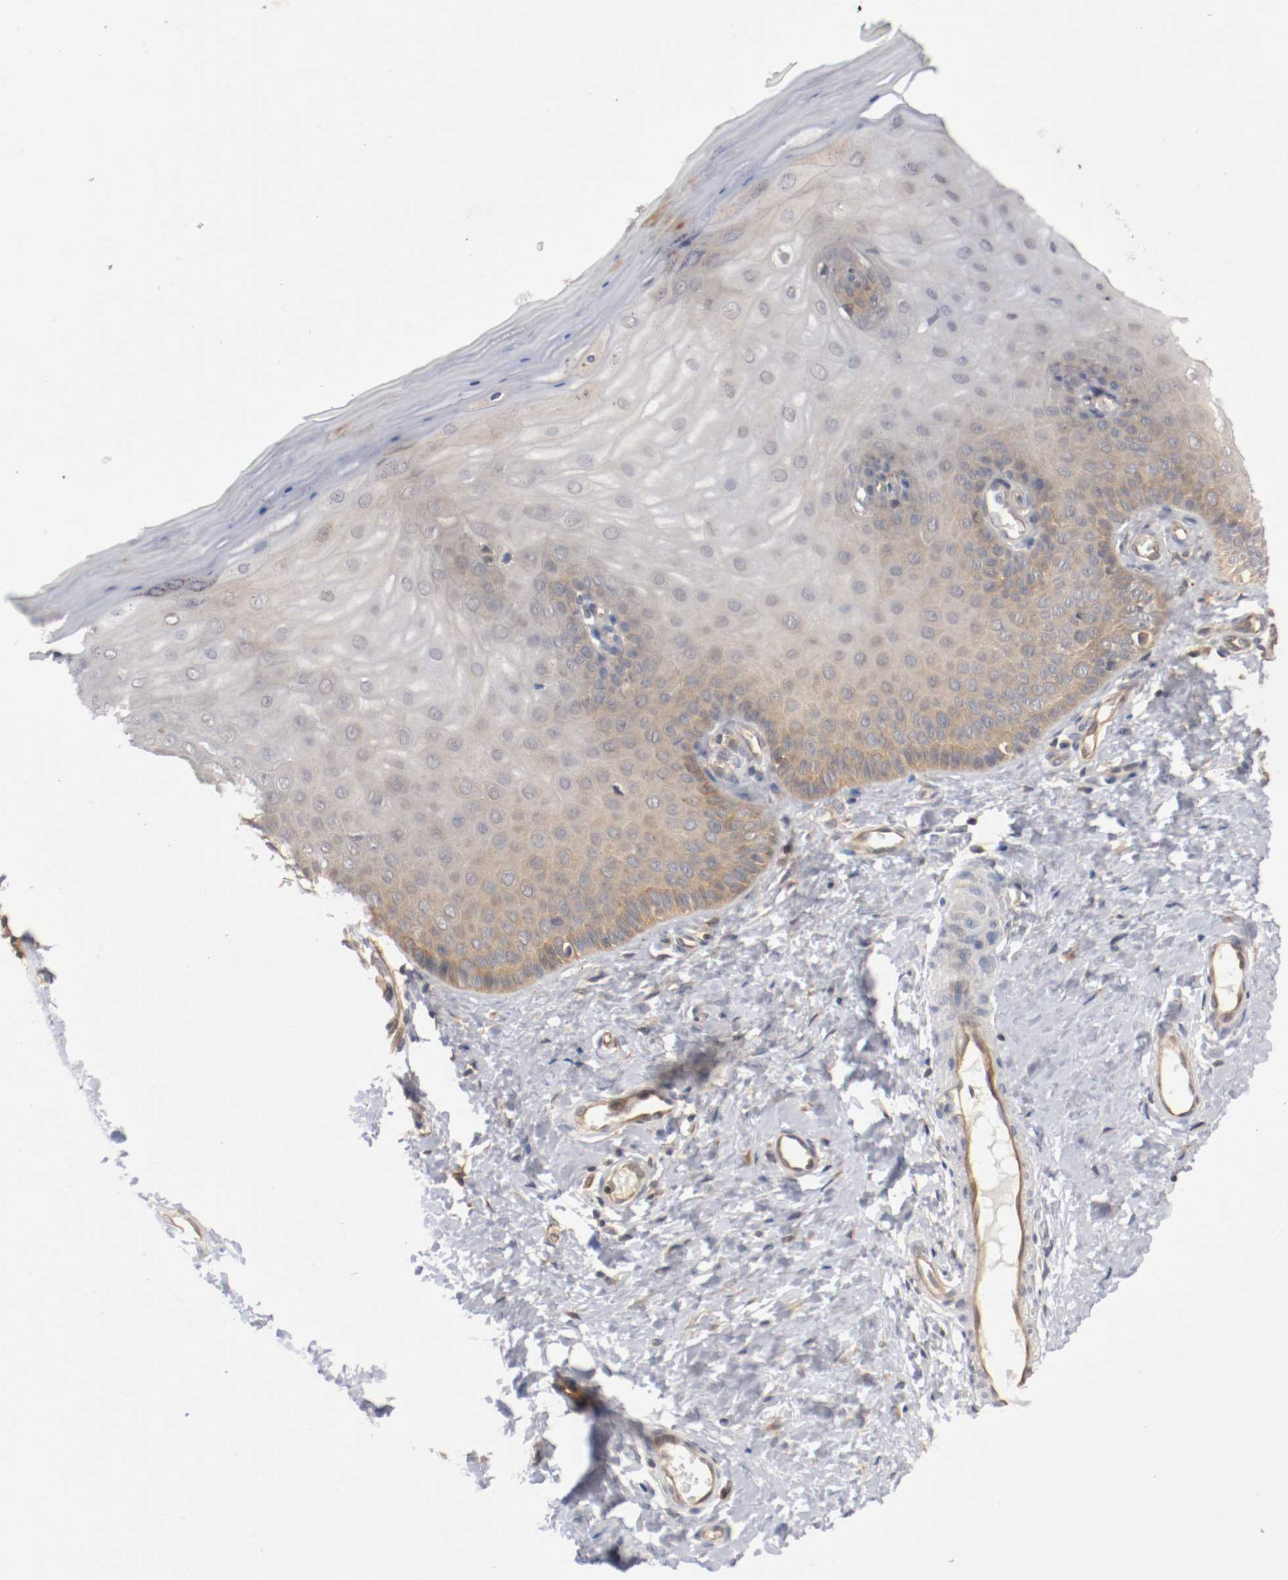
{"staining": {"intensity": "moderate", "quantity": ">75%", "location": "cytoplasmic/membranous"}, "tissue": "cervix", "cell_type": "Glandular cells", "image_type": "normal", "snomed": [{"axis": "morphology", "description": "Normal tissue, NOS"}, {"axis": "topography", "description": "Cervix"}], "caption": "Cervix was stained to show a protein in brown. There is medium levels of moderate cytoplasmic/membranous expression in approximately >75% of glandular cells. (DAB IHC, brown staining for protein, blue staining for nuclei).", "gene": "RBM23", "patient": {"sex": "female", "age": 55}}